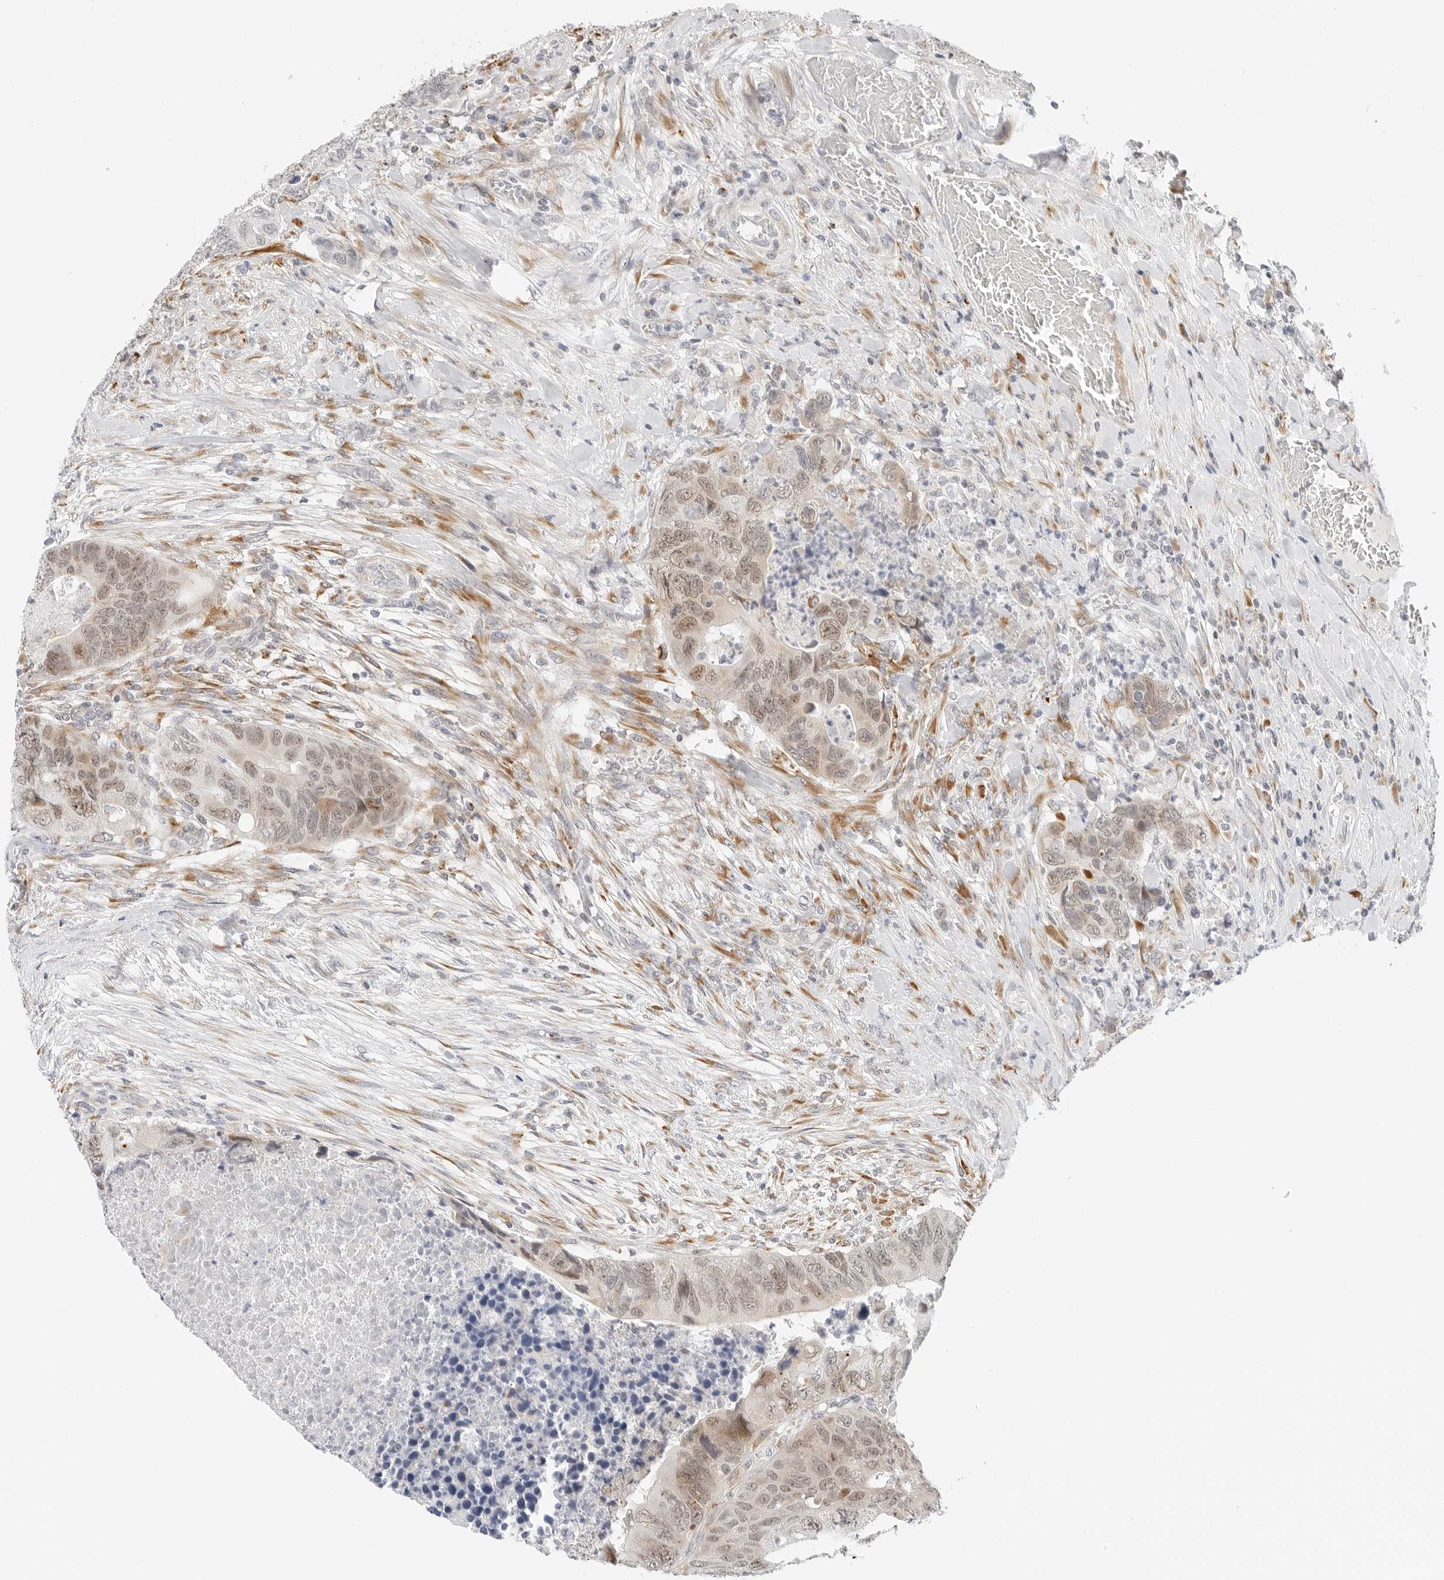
{"staining": {"intensity": "moderate", "quantity": ">75%", "location": "cytoplasmic/membranous,nuclear"}, "tissue": "colorectal cancer", "cell_type": "Tumor cells", "image_type": "cancer", "snomed": [{"axis": "morphology", "description": "Adenocarcinoma, NOS"}, {"axis": "topography", "description": "Rectum"}], "caption": "IHC staining of colorectal cancer, which exhibits medium levels of moderate cytoplasmic/membranous and nuclear expression in approximately >75% of tumor cells indicating moderate cytoplasmic/membranous and nuclear protein positivity. The staining was performed using DAB (brown) for protein detection and nuclei were counterstained in hematoxylin (blue).", "gene": "TSEN2", "patient": {"sex": "male", "age": 63}}